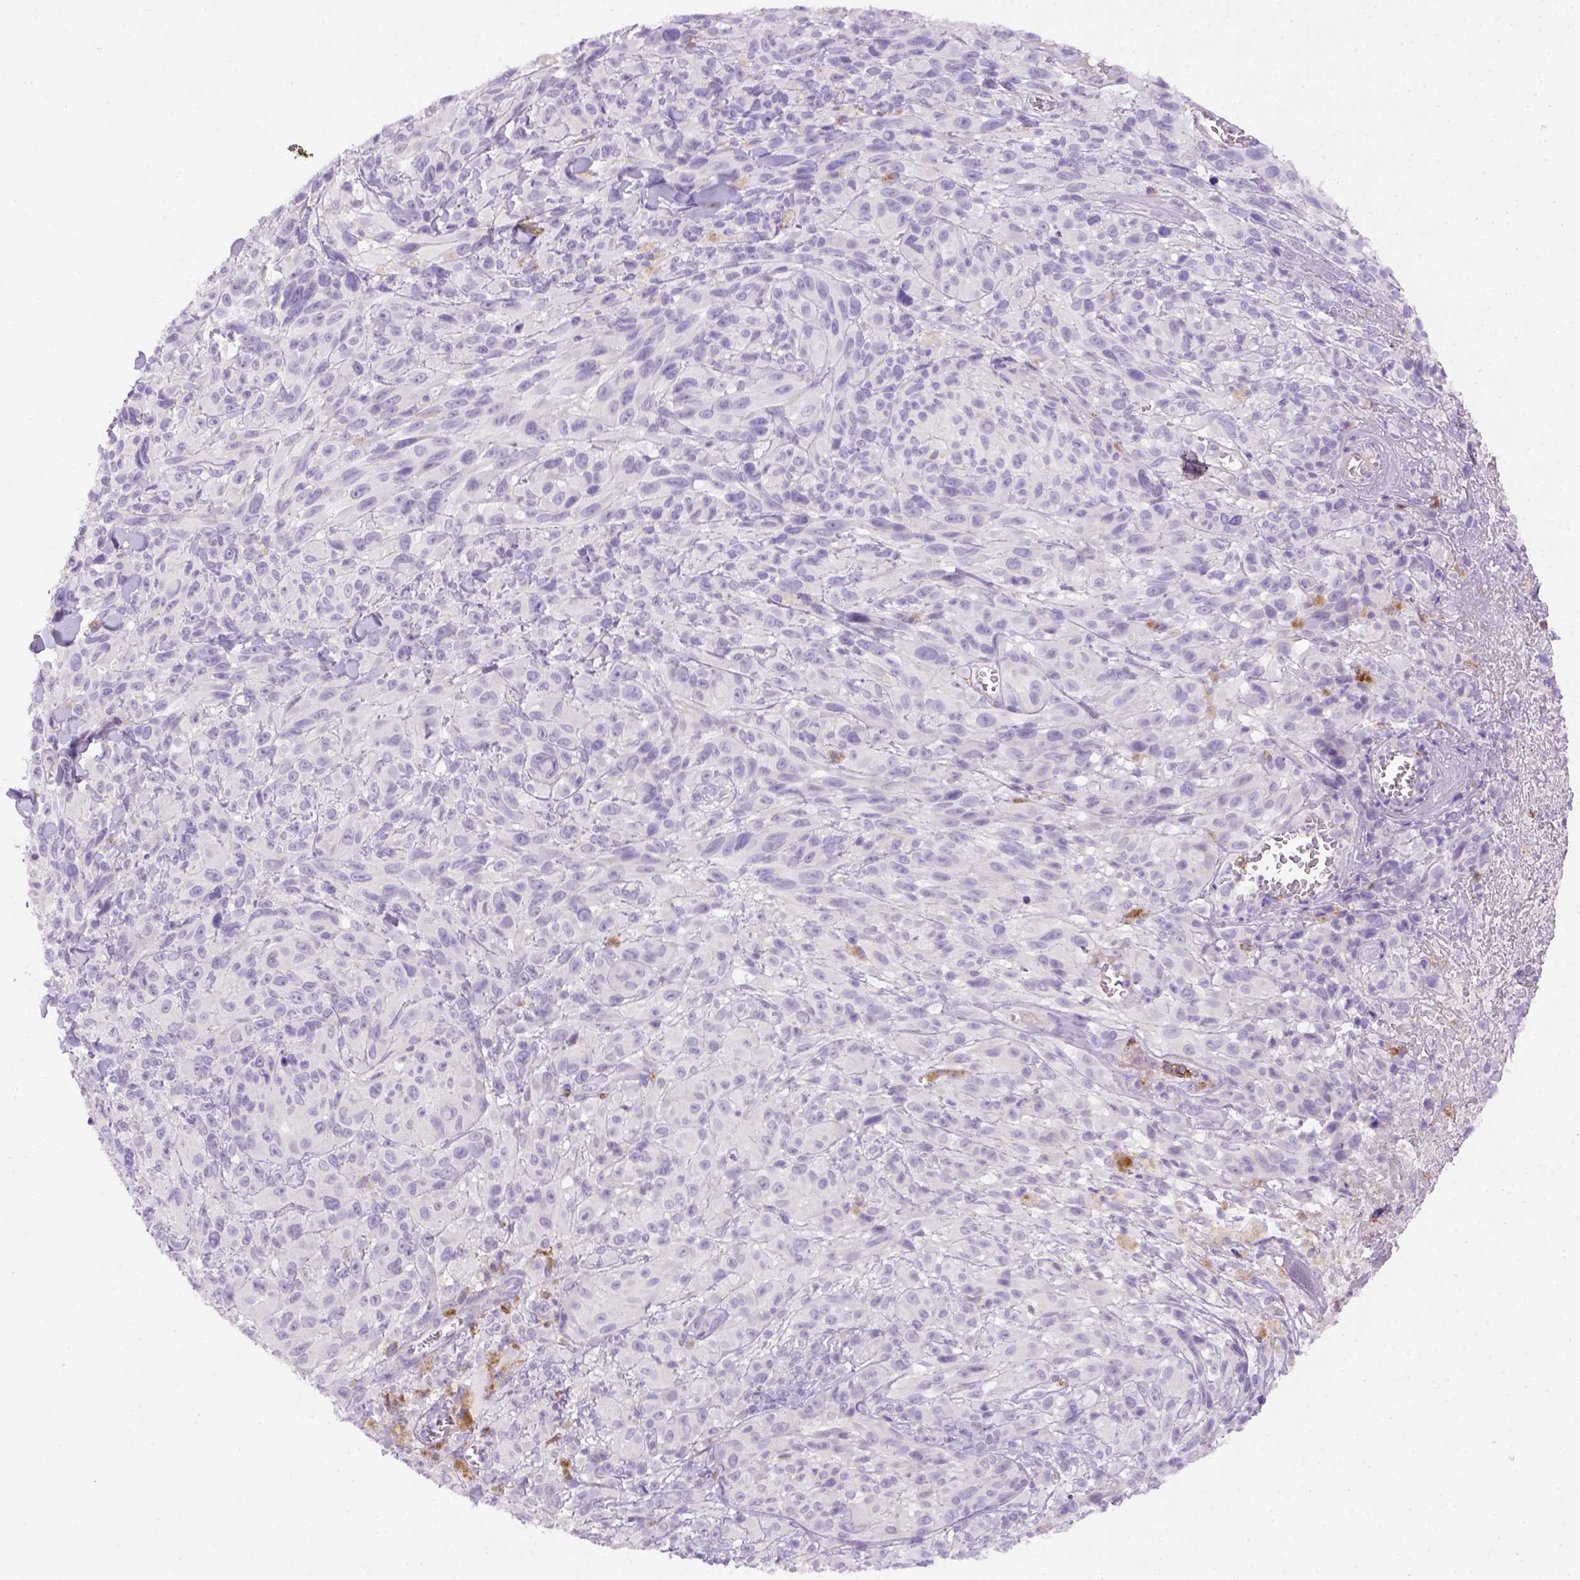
{"staining": {"intensity": "negative", "quantity": "none", "location": "none"}, "tissue": "melanoma", "cell_type": "Tumor cells", "image_type": "cancer", "snomed": [{"axis": "morphology", "description": "Malignant melanoma, NOS"}, {"axis": "topography", "description": "Skin"}], "caption": "The histopathology image displays no staining of tumor cells in malignant melanoma.", "gene": "CD3E", "patient": {"sex": "male", "age": 83}}